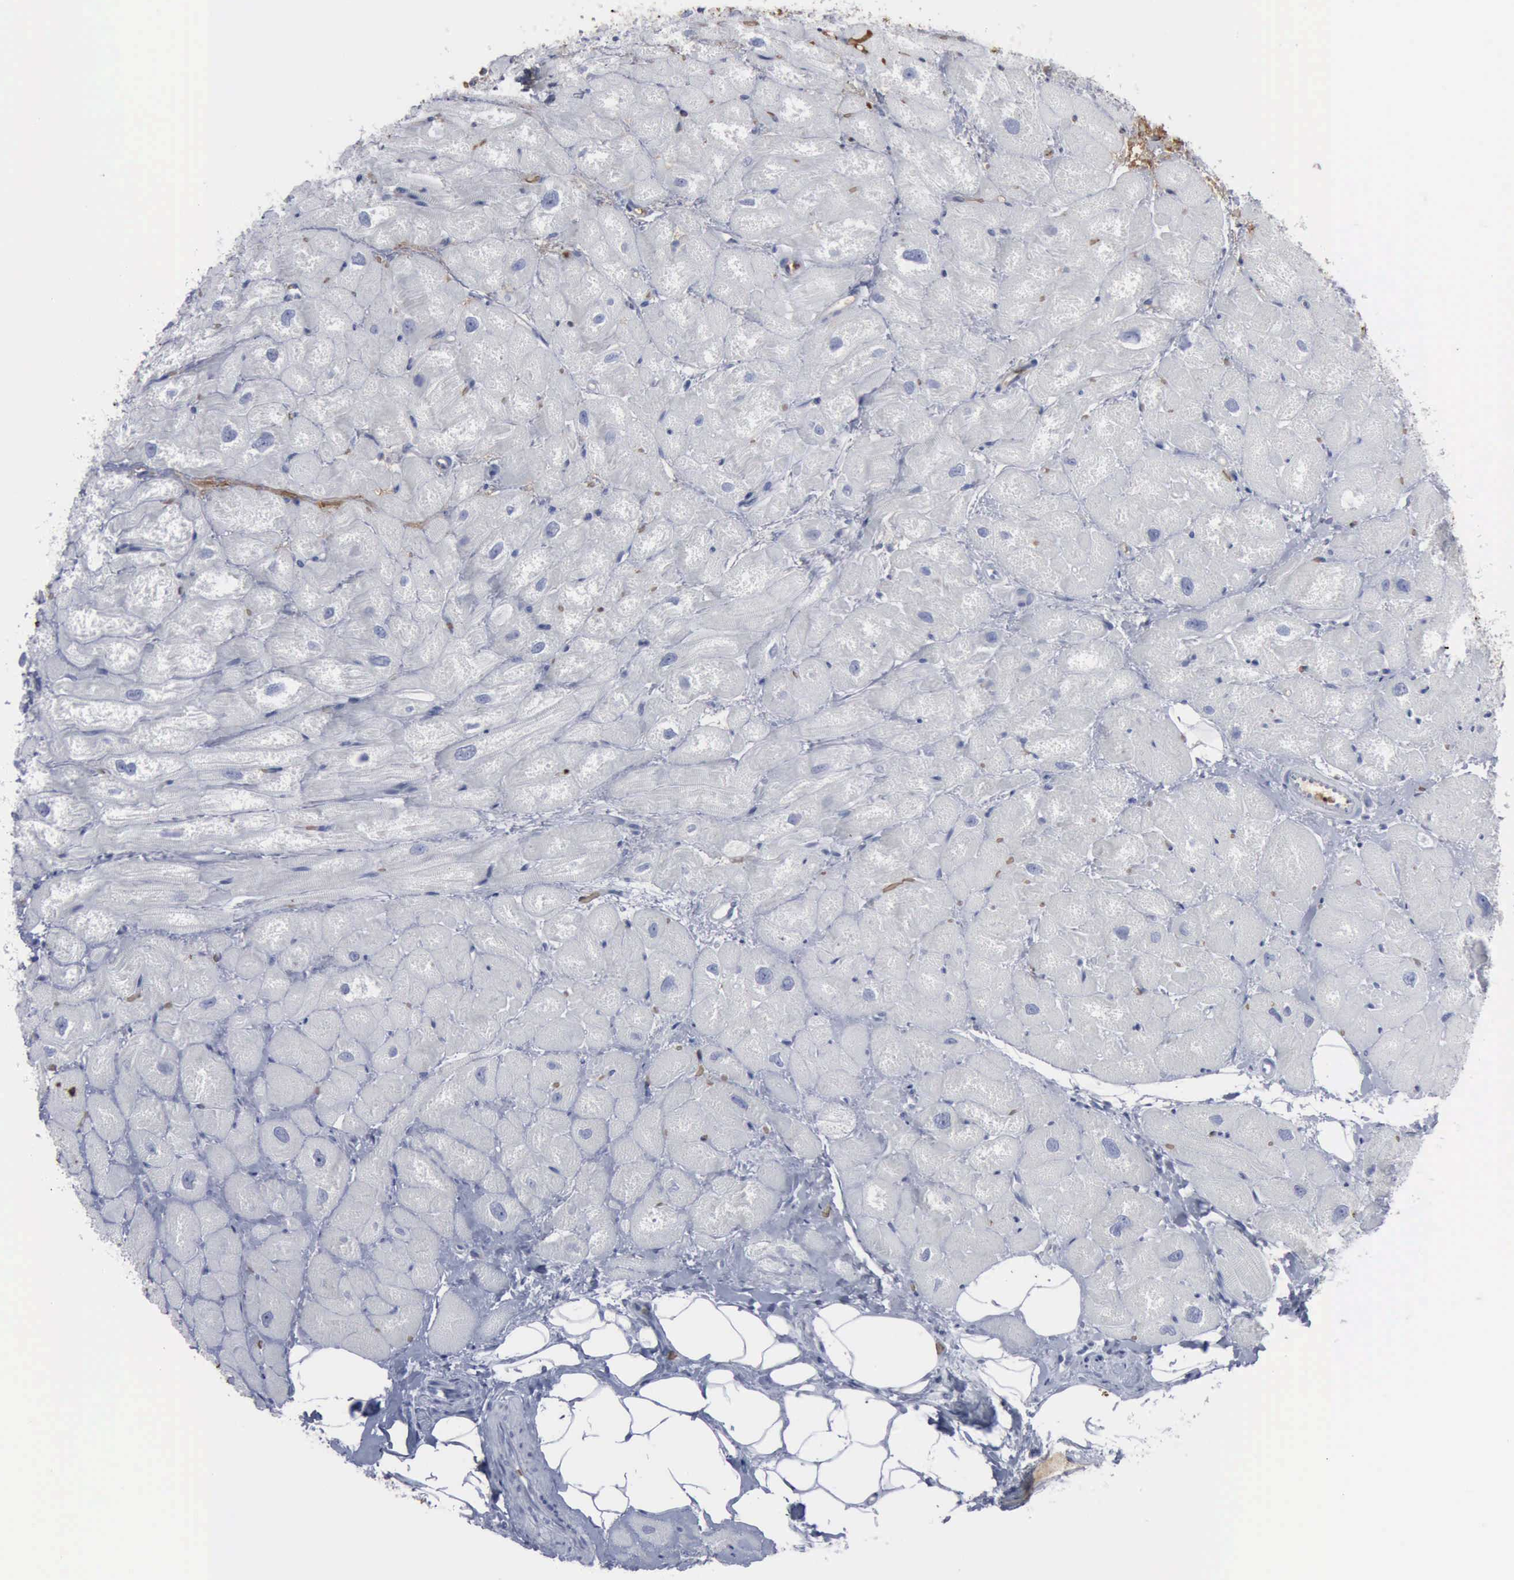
{"staining": {"intensity": "negative", "quantity": "none", "location": "none"}, "tissue": "heart muscle", "cell_type": "Cardiomyocytes", "image_type": "normal", "snomed": [{"axis": "morphology", "description": "Normal tissue, NOS"}, {"axis": "topography", "description": "Heart"}], "caption": "IHC micrograph of unremarkable human heart muscle stained for a protein (brown), which reveals no expression in cardiomyocytes.", "gene": "TGFB1", "patient": {"sex": "male", "age": 49}}